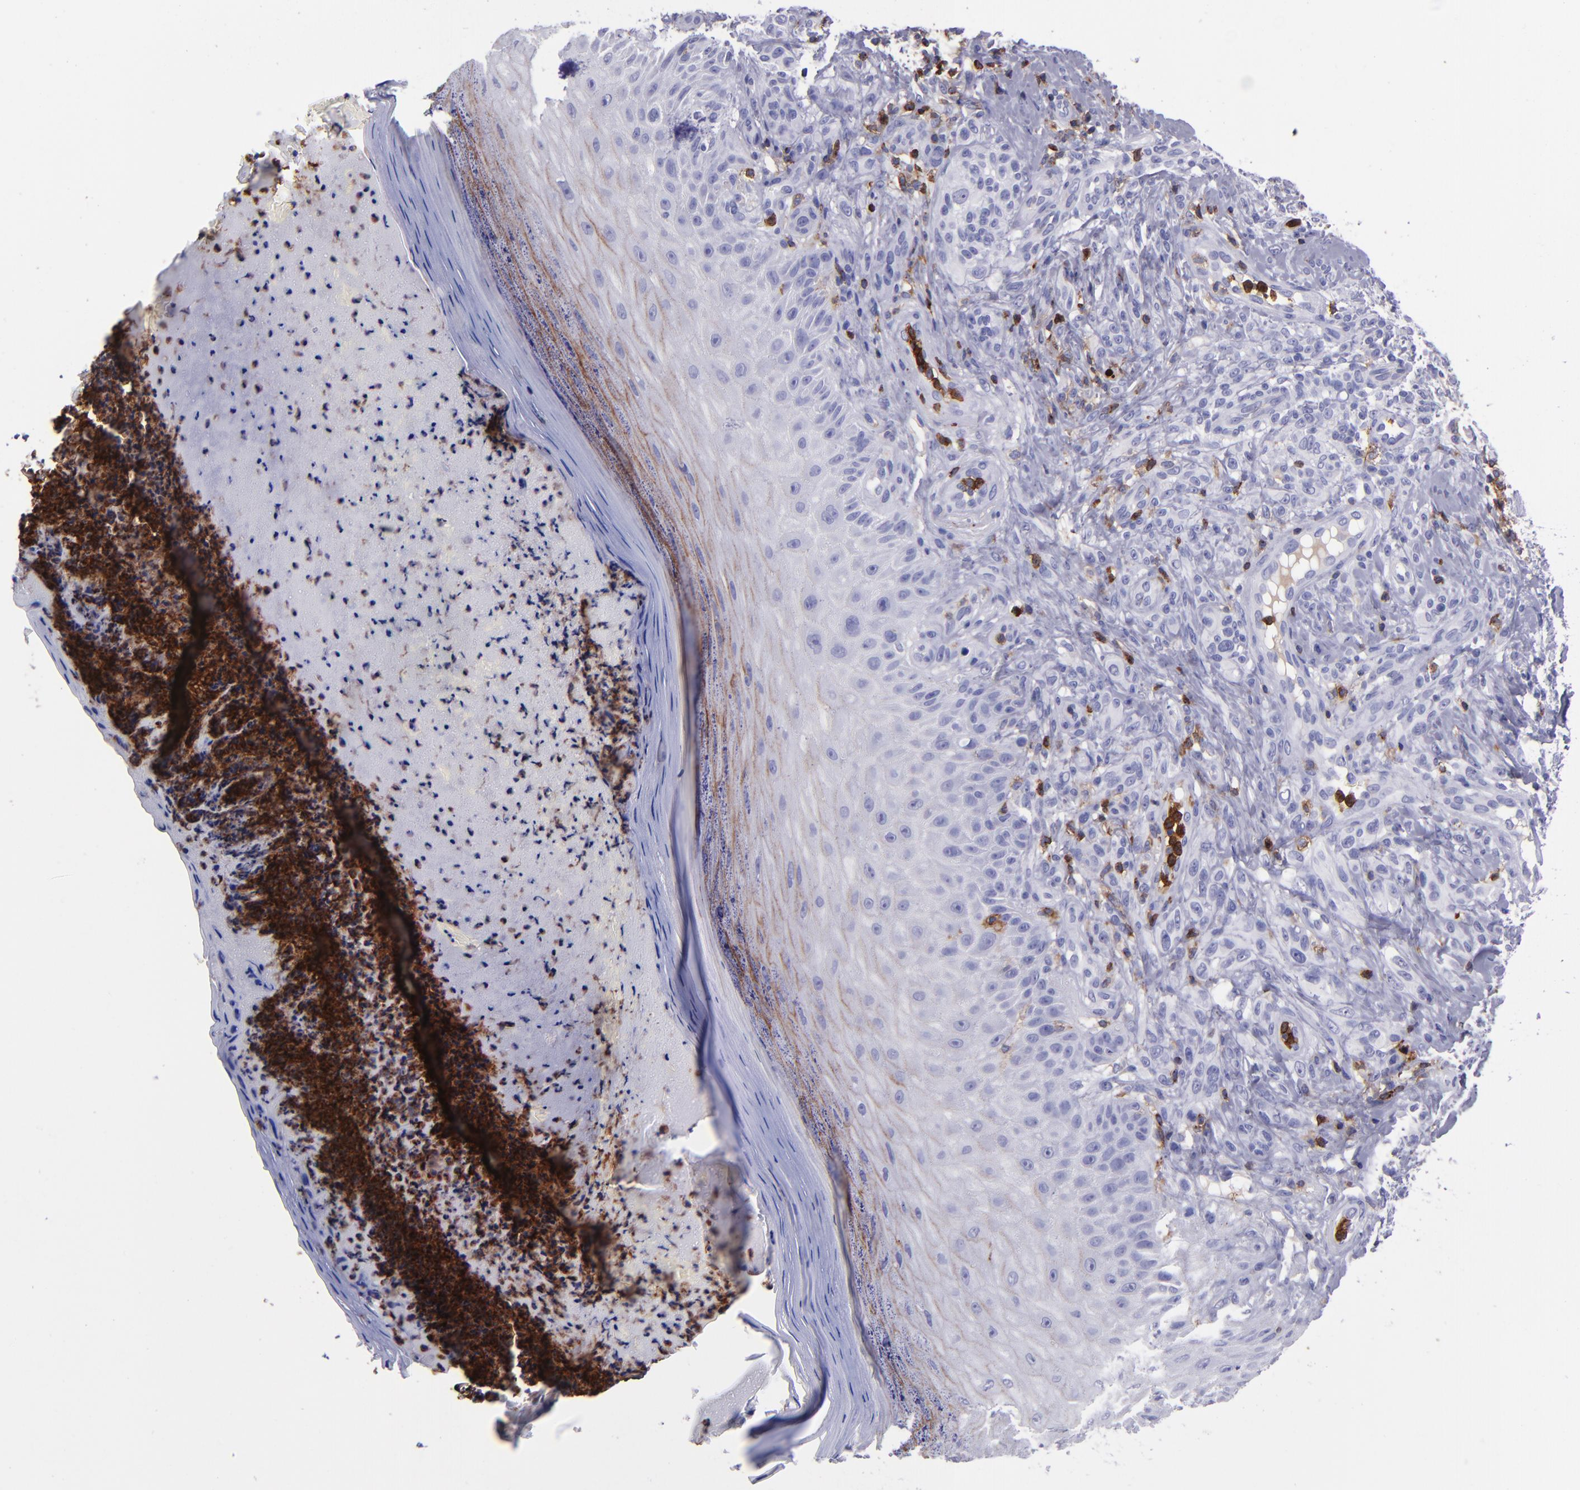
{"staining": {"intensity": "negative", "quantity": "none", "location": "none"}, "tissue": "melanoma", "cell_type": "Tumor cells", "image_type": "cancer", "snomed": [{"axis": "morphology", "description": "Malignant melanoma, NOS"}, {"axis": "topography", "description": "Skin"}], "caption": "This is a histopathology image of immunohistochemistry (IHC) staining of malignant melanoma, which shows no positivity in tumor cells.", "gene": "ICAM3", "patient": {"sex": "male", "age": 57}}